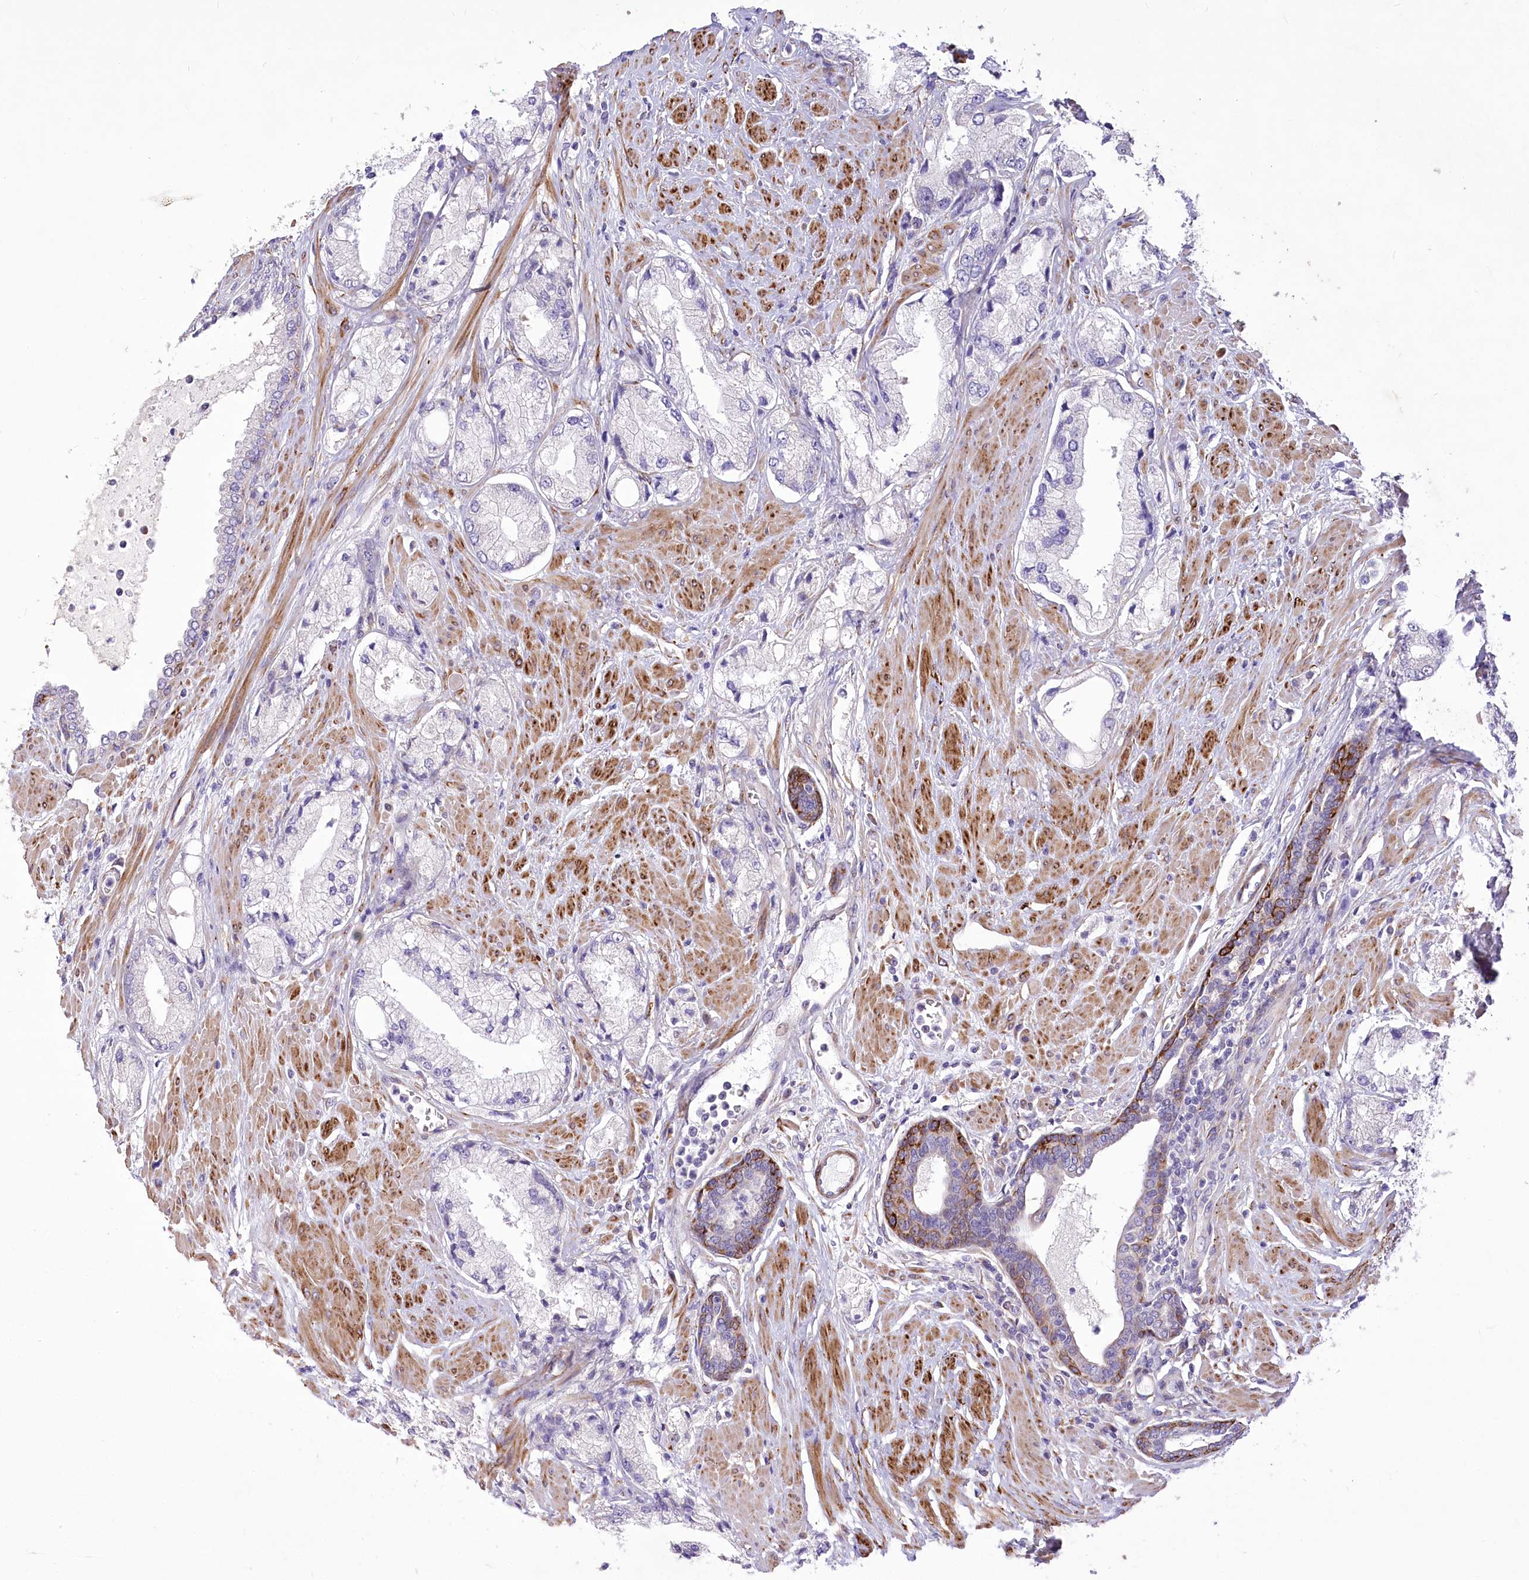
{"staining": {"intensity": "negative", "quantity": "none", "location": "none"}, "tissue": "prostate cancer", "cell_type": "Tumor cells", "image_type": "cancer", "snomed": [{"axis": "morphology", "description": "Adenocarcinoma, Low grade"}, {"axis": "topography", "description": "Prostate"}], "caption": "The immunohistochemistry (IHC) photomicrograph has no significant staining in tumor cells of prostate cancer tissue.", "gene": "ANGPTL3", "patient": {"sex": "male", "age": 67}}